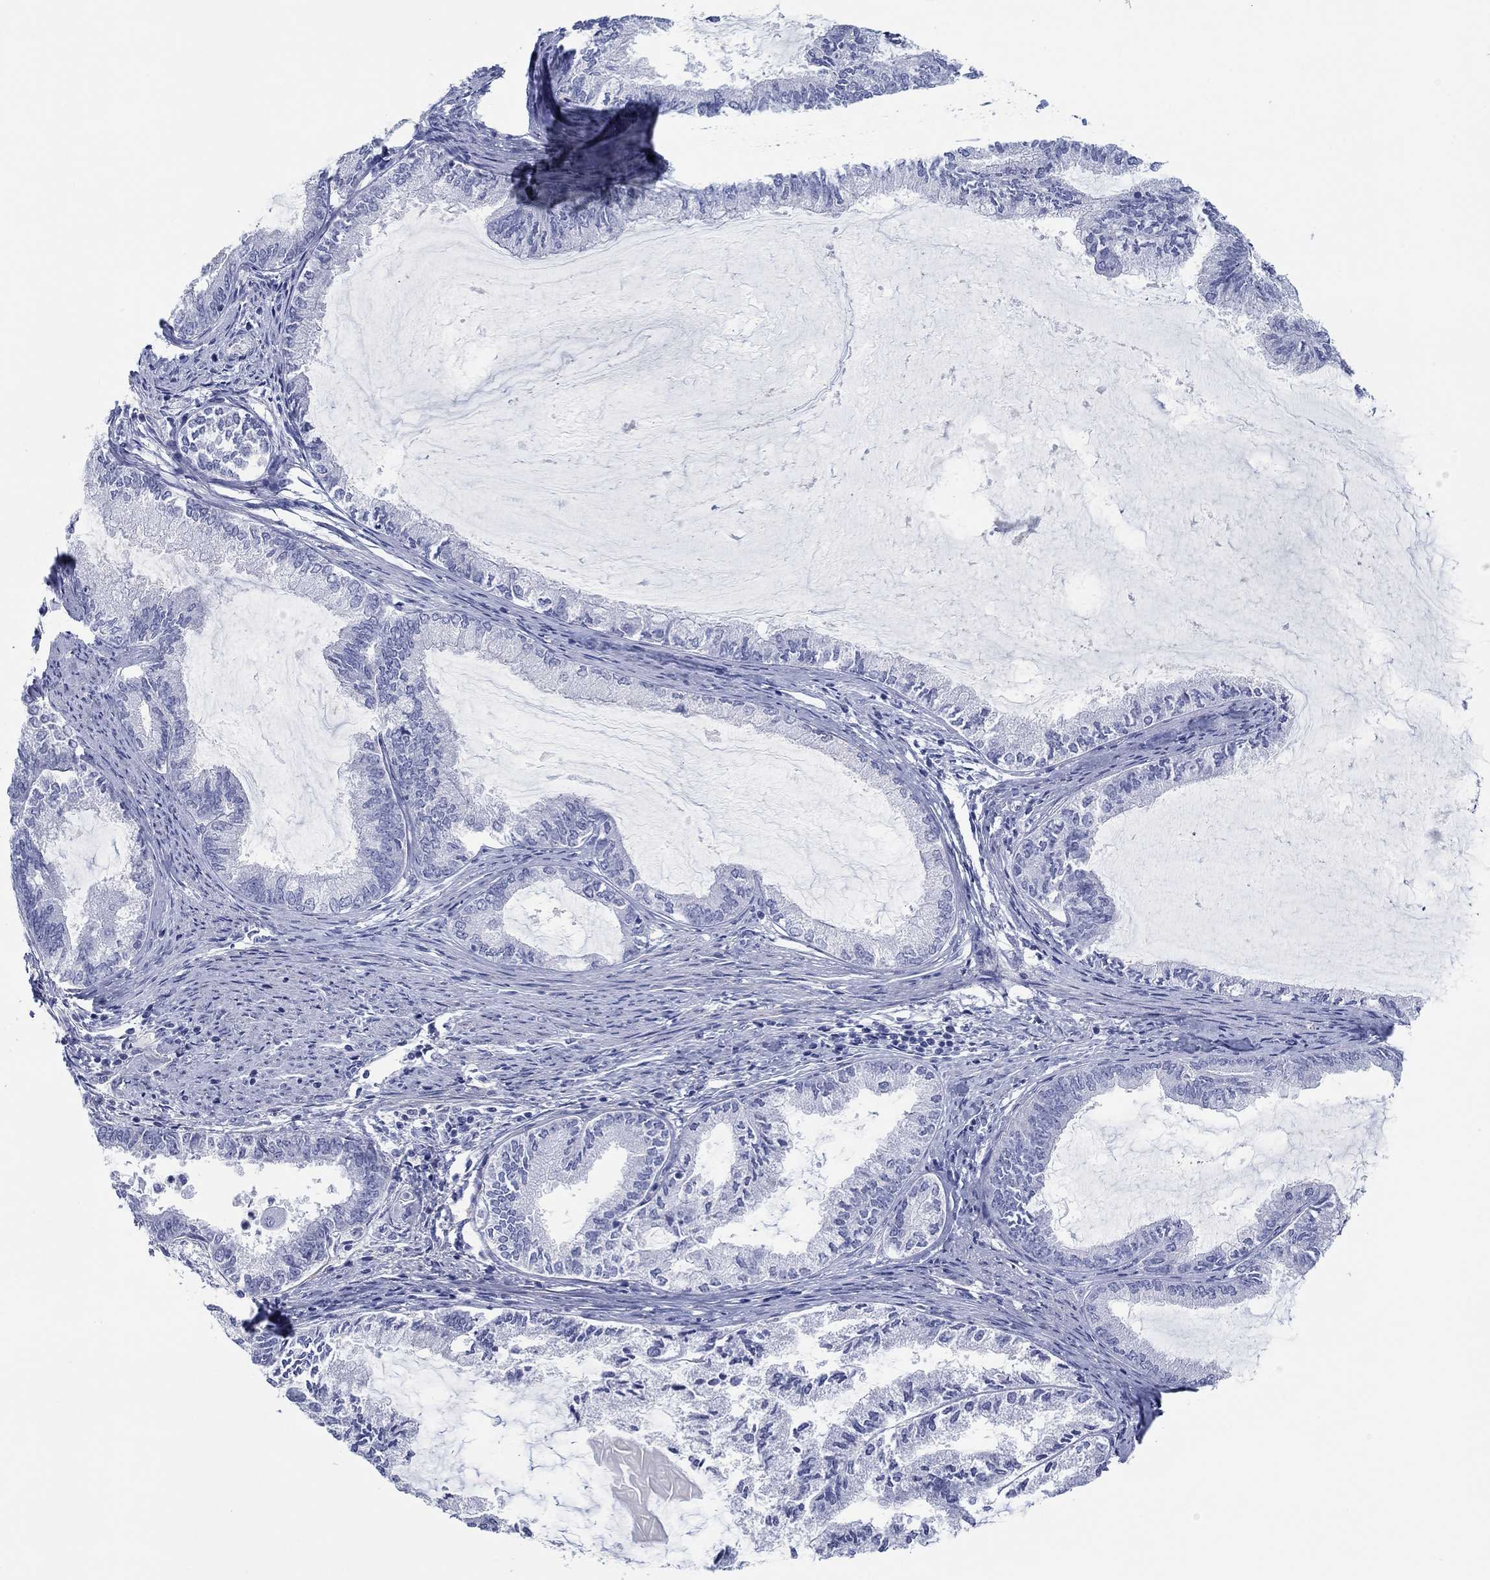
{"staining": {"intensity": "negative", "quantity": "none", "location": "none"}, "tissue": "endometrial cancer", "cell_type": "Tumor cells", "image_type": "cancer", "snomed": [{"axis": "morphology", "description": "Adenocarcinoma, NOS"}, {"axis": "topography", "description": "Endometrium"}], "caption": "Human adenocarcinoma (endometrial) stained for a protein using IHC demonstrates no staining in tumor cells.", "gene": "PDYN", "patient": {"sex": "female", "age": 86}}